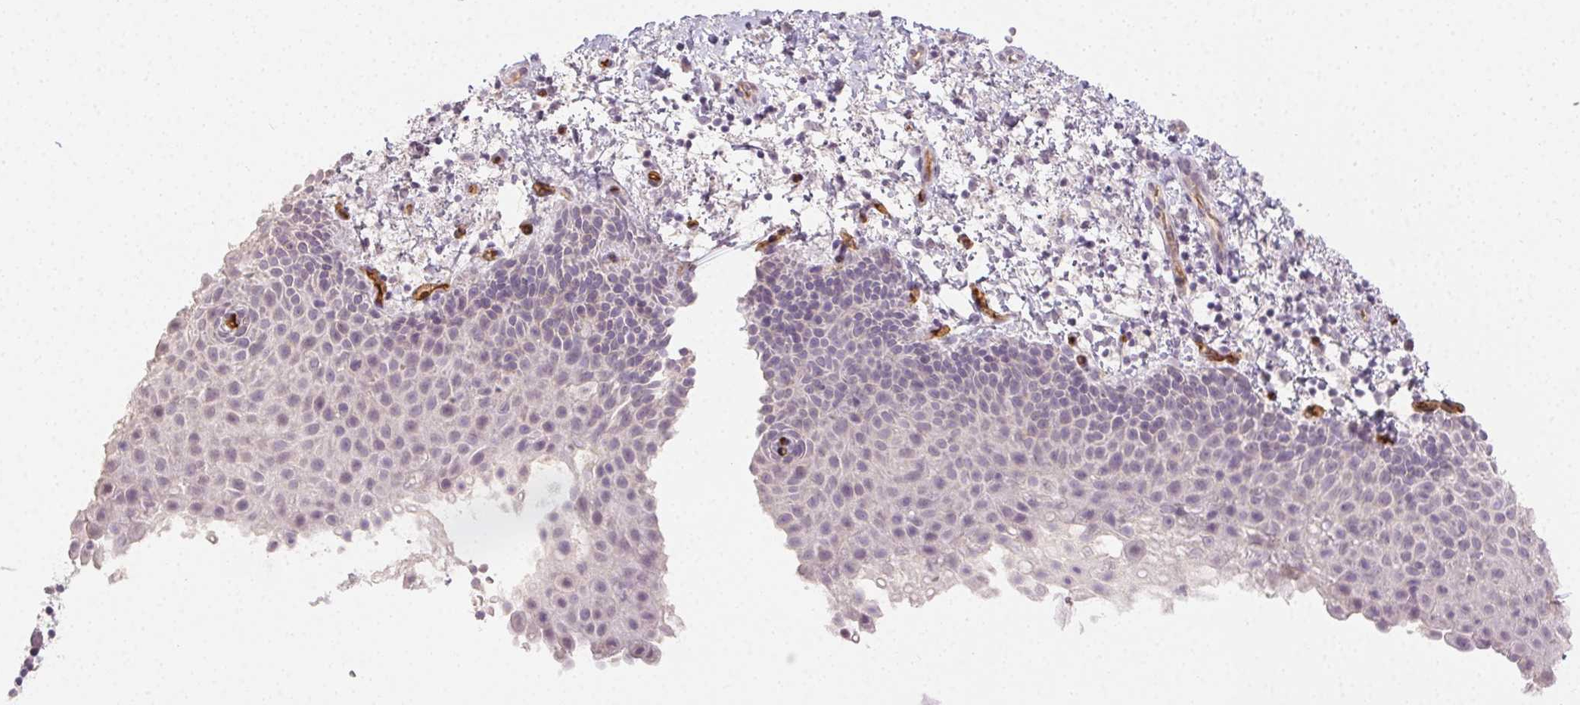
{"staining": {"intensity": "negative", "quantity": "none", "location": "none"}, "tissue": "vagina", "cell_type": "Squamous epithelial cells", "image_type": "normal", "snomed": [{"axis": "morphology", "description": "Normal tissue, NOS"}, {"axis": "topography", "description": "Vagina"}], "caption": "High magnification brightfield microscopy of normal vagina stained with DAB (3,3'-diaminobenzidine) (brown) and counterstained with hematoxylin (blue): squamous epithelial cells show no significant positivity. (Stains: DAB immunohistochemistry (IHC) with hematoxylin counter stain, Microscopy: brightfield microscopy at high magnification).", "gene": "PODXL", "patient": {"sex": "female", "age": 61}}